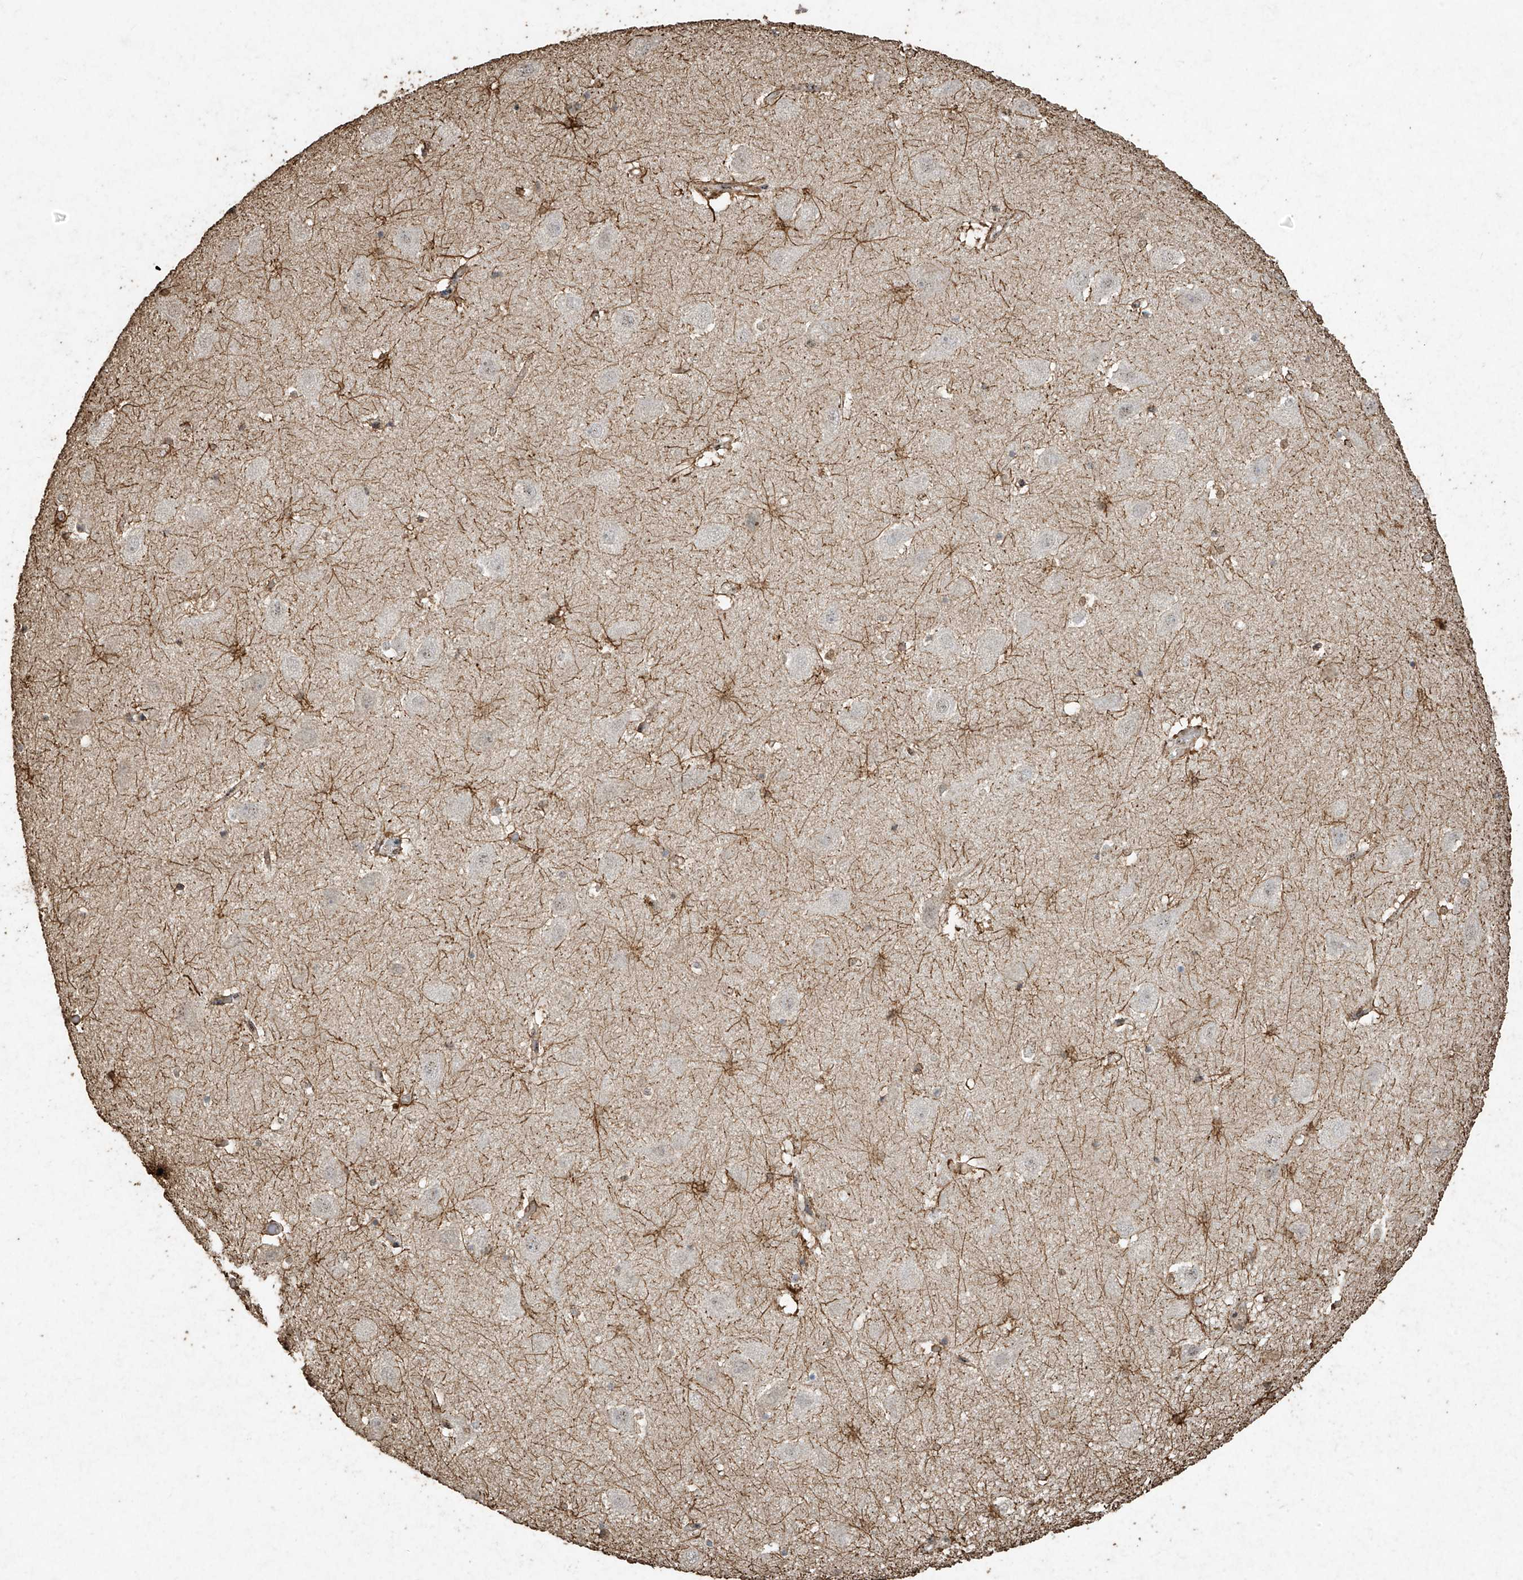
{"staining": {"intensity": "strong", "quantity": "<25%", "location": "cytoplasmic/membranous"}, "tissue": "hippocampus", "cell_type": "Glial cells", "image_type": "normal", "snomed": [{"axis": "morphology", "description": "Normal tissue, NOS"}, {"axis": "topography", "description": "Hippocampus"}], "caption": "Unremarkable hippocampus demonstrates strong cytoplasmic/membranous staining in approximately <25% of glial cells, visualized by immunohistochemistry.", "gene": "ERBB3", "patient": {"sex": "female", "age": 52}}